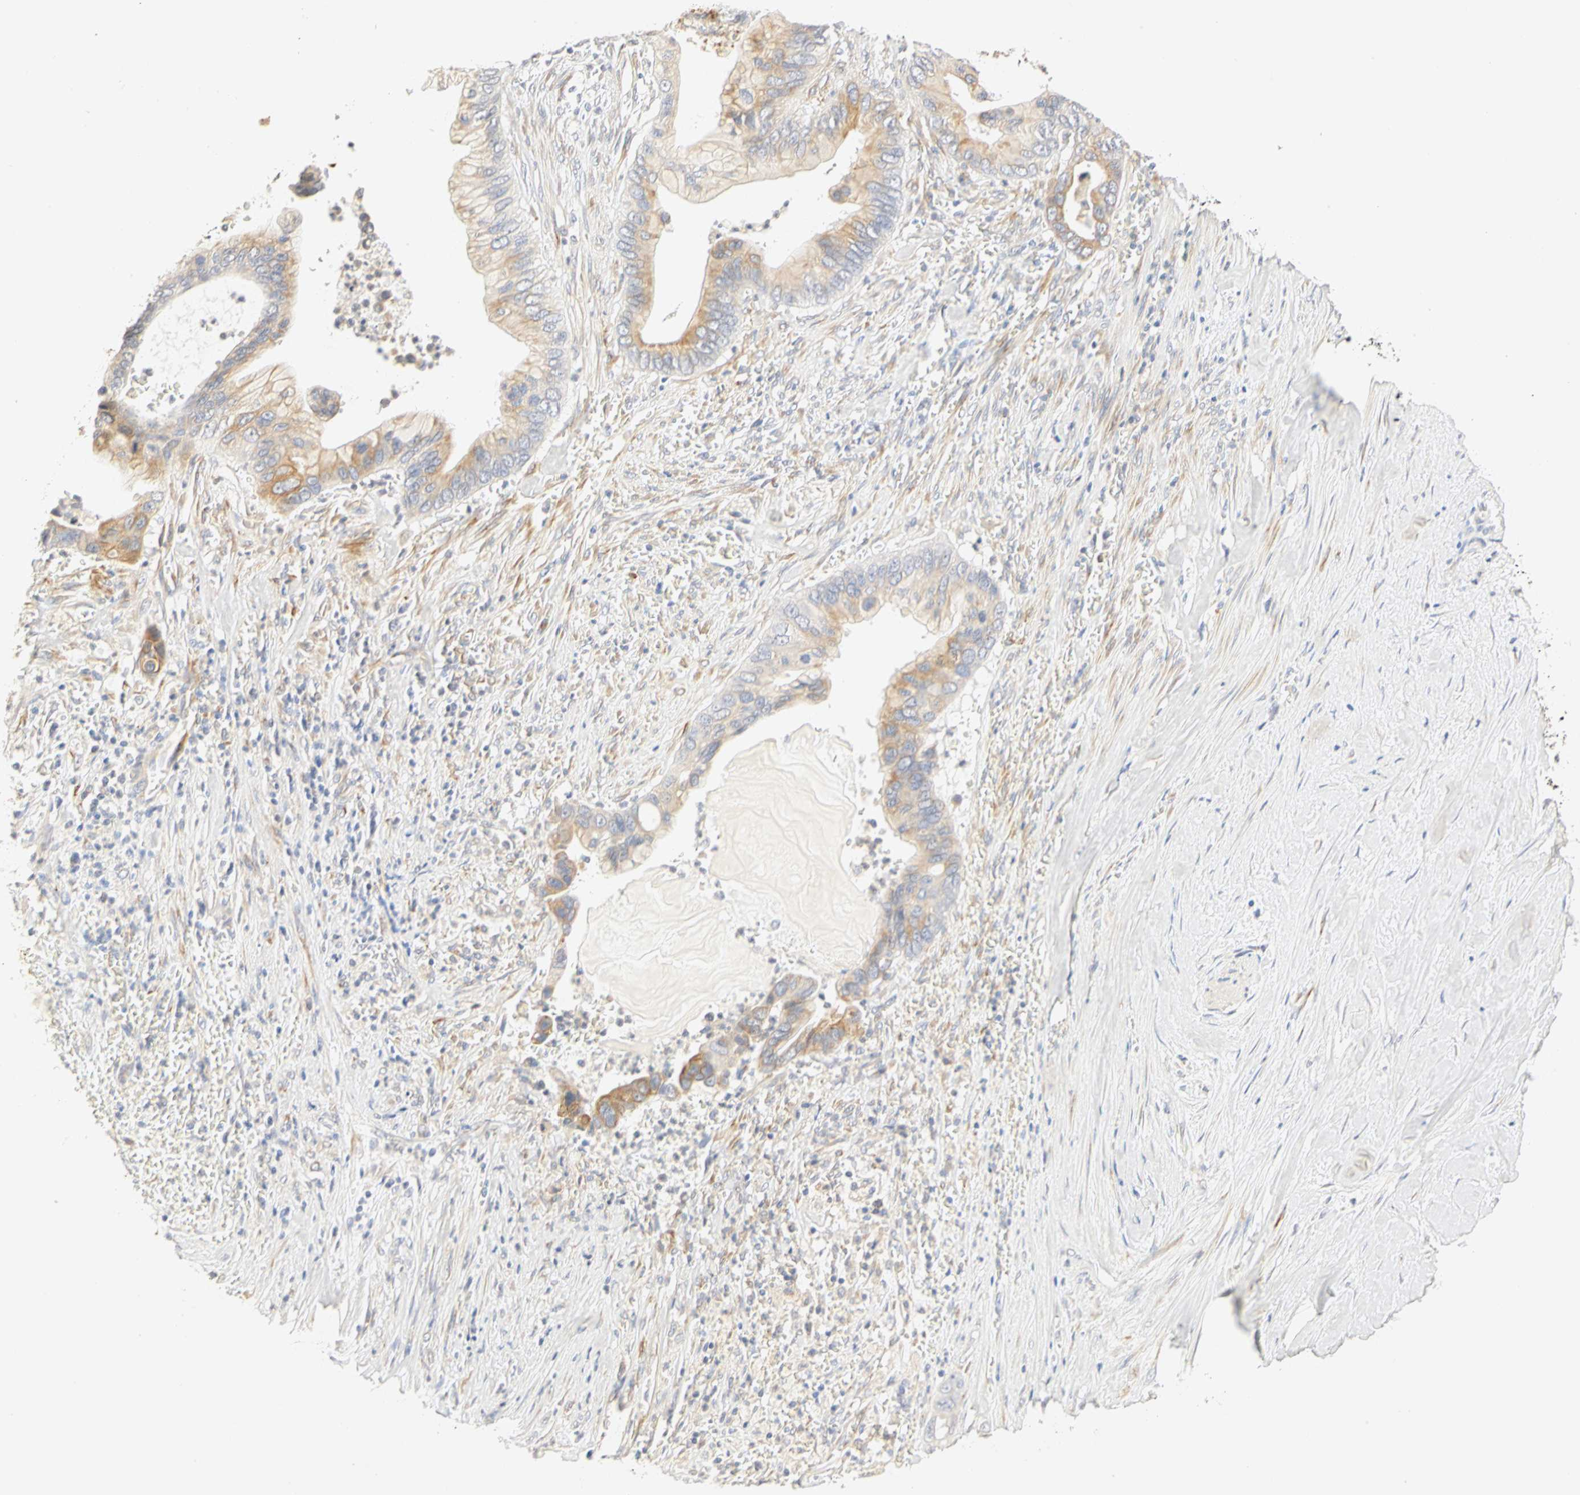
{"staining": {"intensity": "weak", "quantity": ">75%", "location": "cytoplasmic/membranous"}, "tissue": "pancreatic cancer", "cell_type": "Tumor cells", "image_type": "cancer", "snomed": [{"axis": "morphology", "description": "Adenocarcinoma, NOS"}, {"axis": "topography", "description": "Pancreas"}], "caption": "This histopathology image demonstrates adenocarcinoma (pancreatic) stained with immunohistochemistry to label a protein in brown. The cytoplasmic/membranous of tumor cells show weak positivity for the protein. Nuclei are counter-stained blue.", "gene": "GNRH2", "patient": {"sex": "male", "age": 59}}